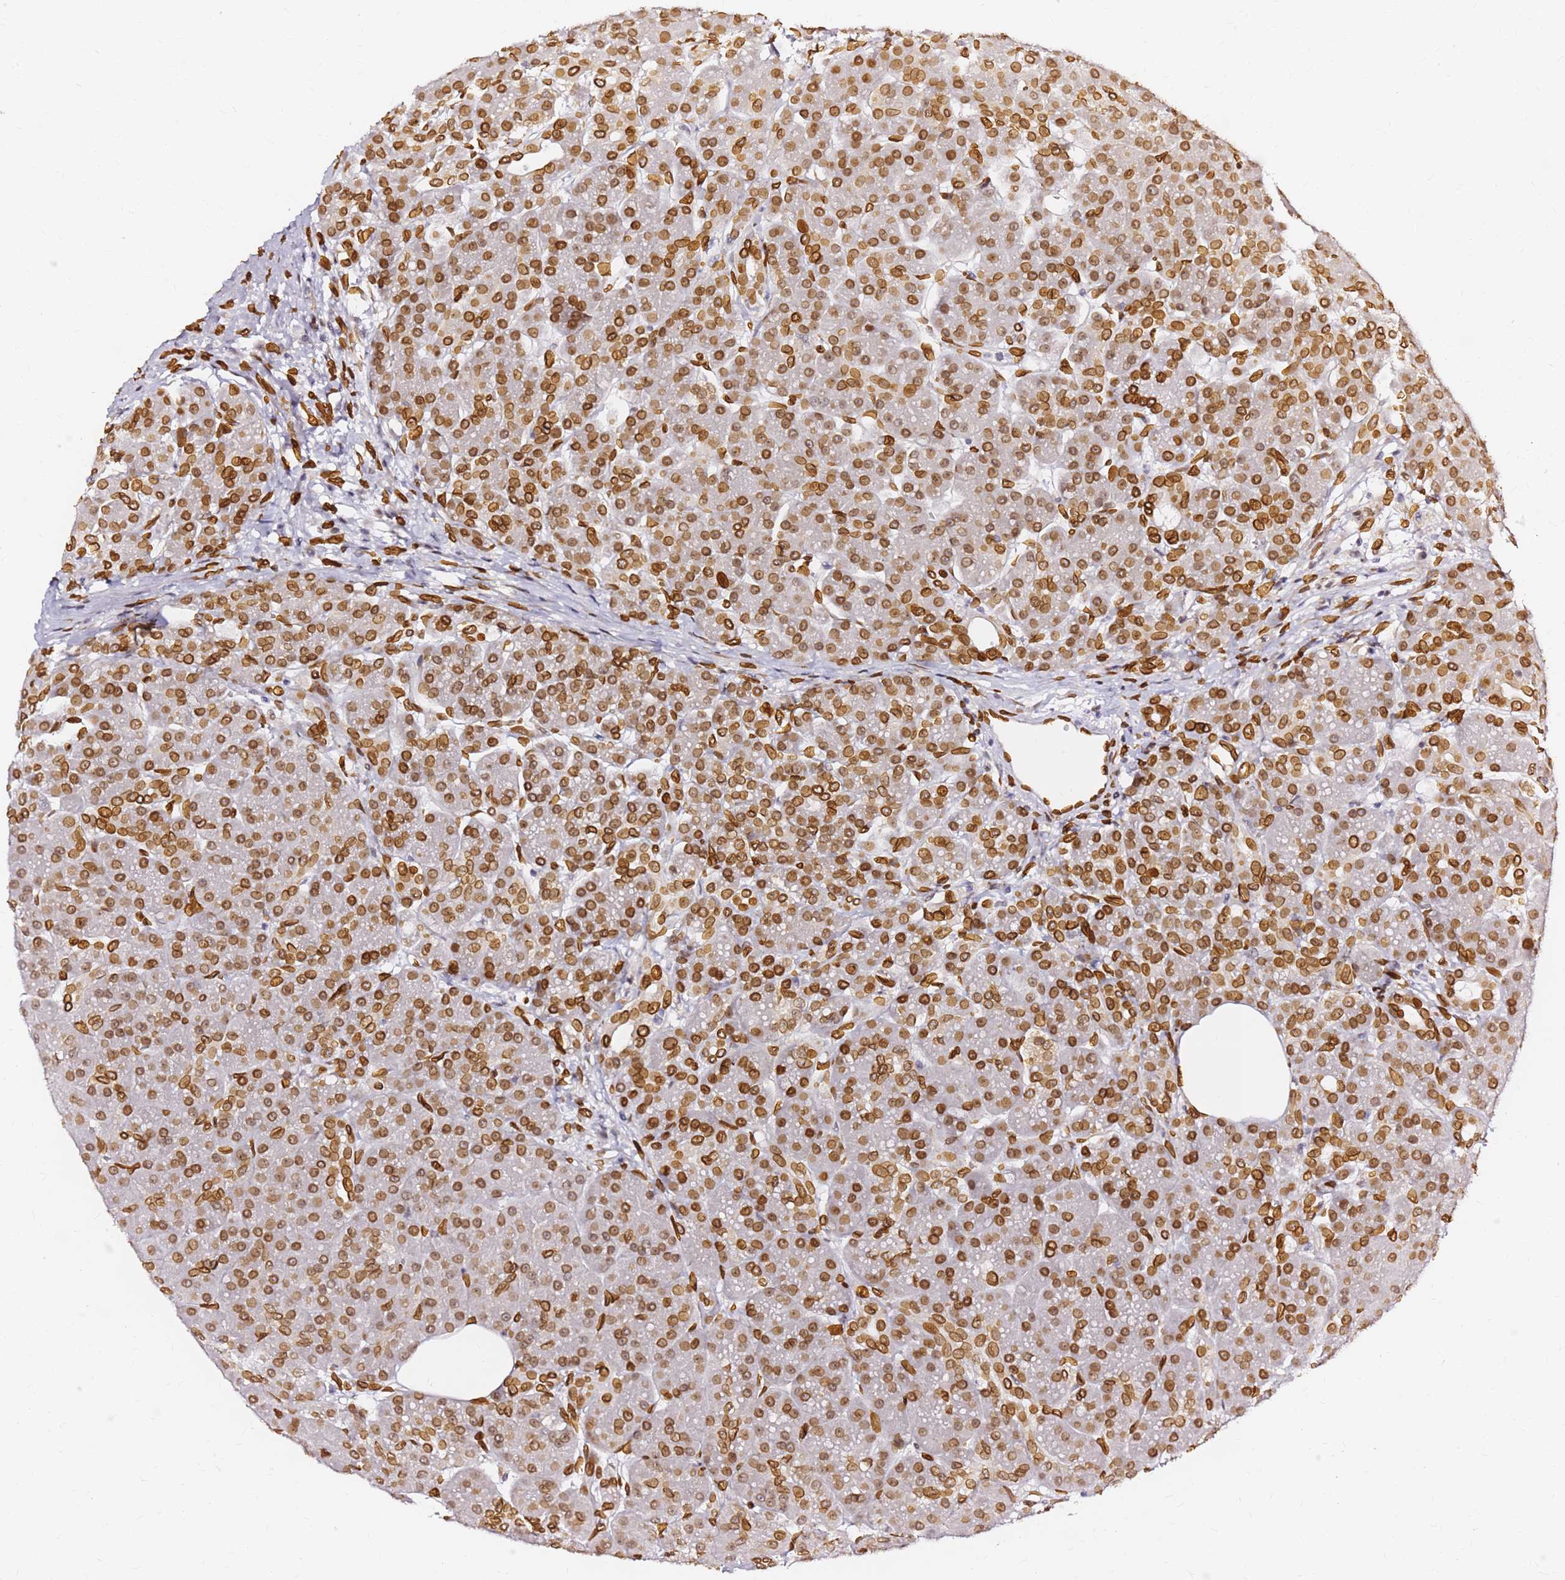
{"staining": {"intensity": "strong", "quantity": ">75%", "location": "cytoplasmic/membranous,nuclear"}, "tissue": "pancreas", "cell_type": "Exocrine glandular cells", "image_type": "normal", "snomed": [{"axis": "morphology", "description": "Normal tissue, NOS"}, {"axis": "topography", "description": "Pancreas"}], "caption": "IHC (DAB) staining of unremarkable human pancreas demonstrates strong cytoplasmic/membranous,nuclear protein positivity in about >75% of exocrine glandular cells. (IHC, brightfield microscopy, high magnification).", "gene": "C6orf141", "patient": {"sex": "male", "age": 63}}